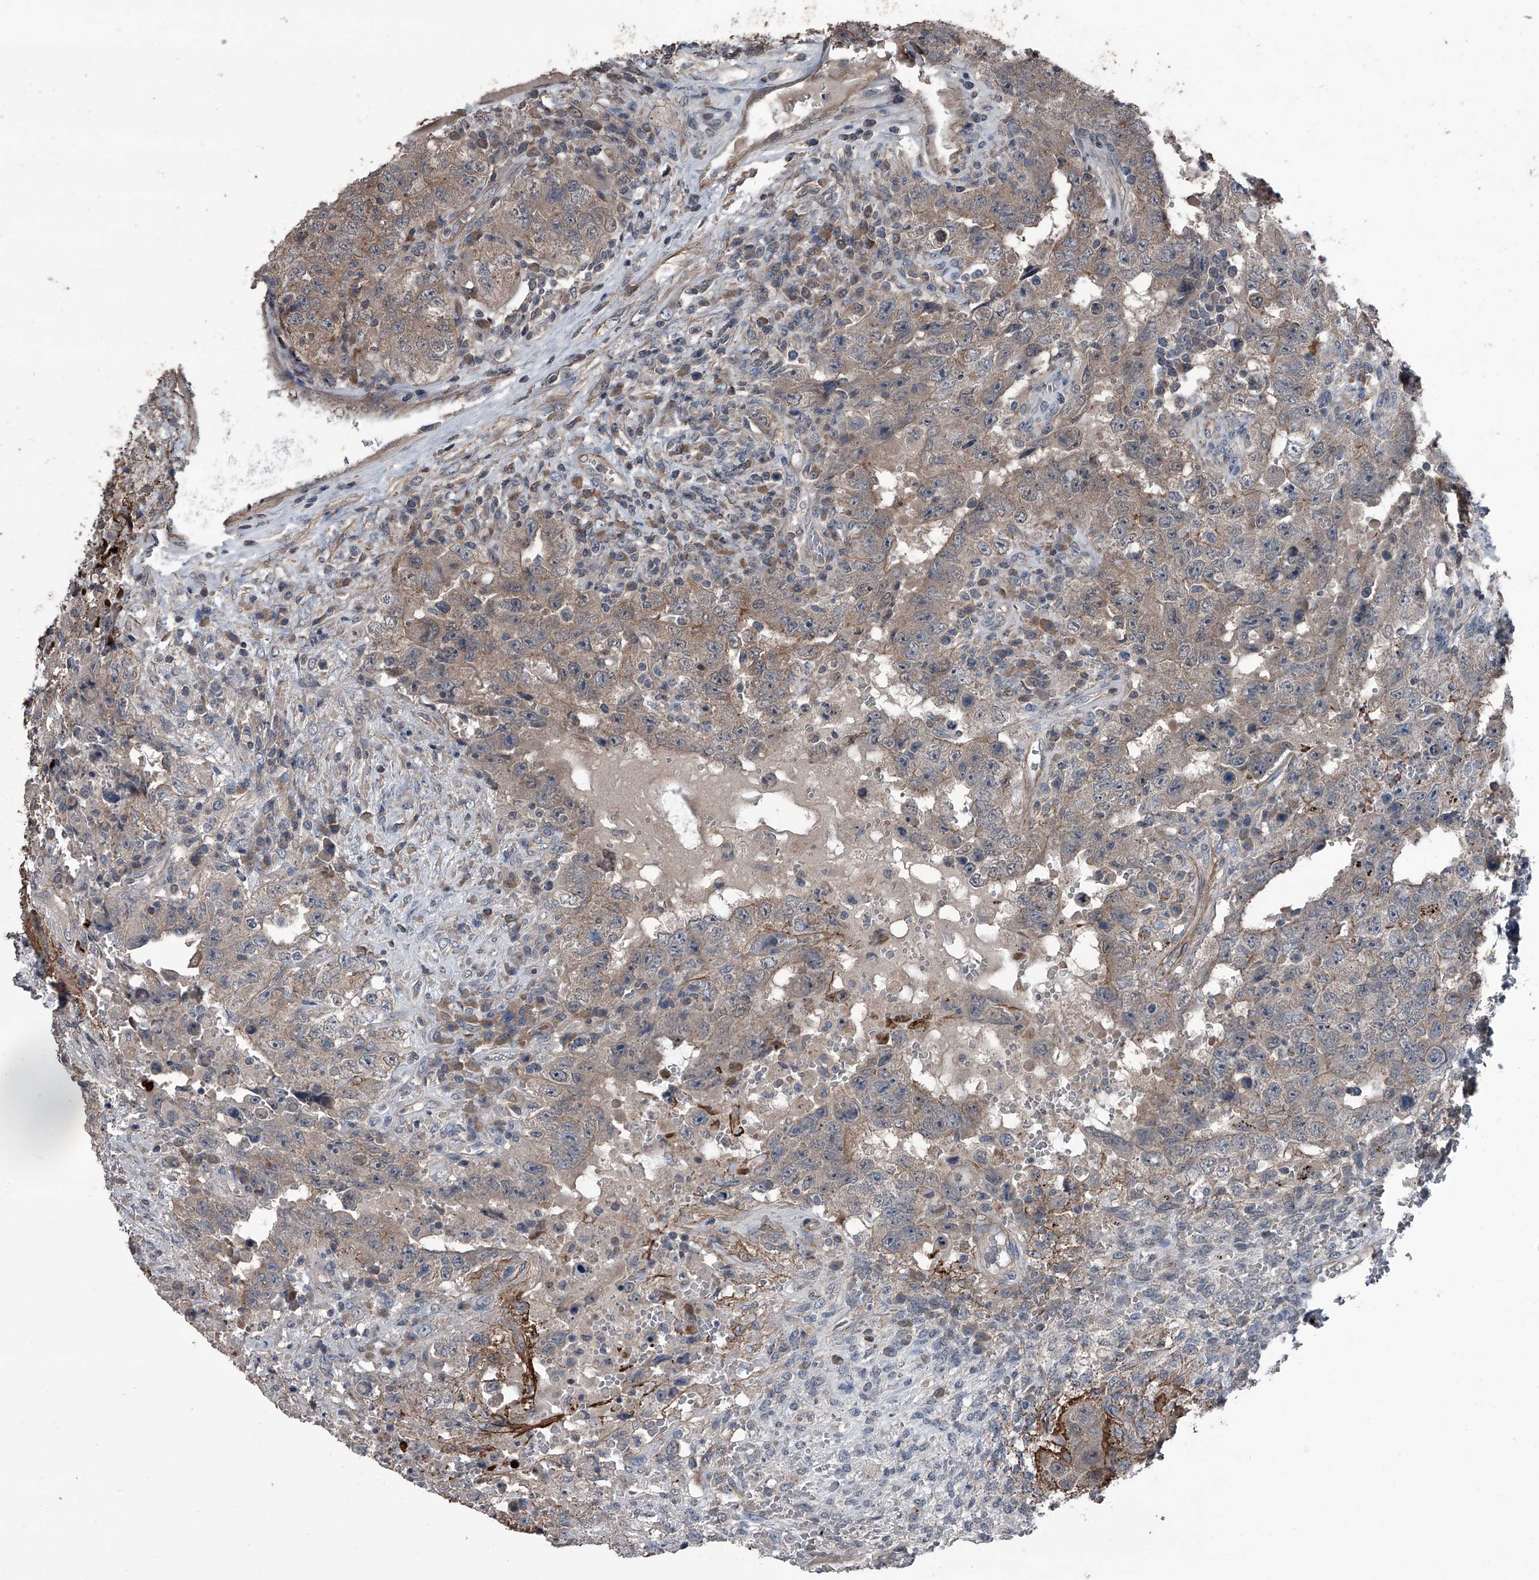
{"staining": {"intensity": "weak", "quantity": "25%-75%", "location": "cytoplasmic/membranous"}, "tissue": "testis cancer", "cell_type": "Tumor cells", "image_type": "cancer", "snomed": [{"axis": "morphology", "description": "Carcinoma, Embryonal, NOS"}, {"axis": "topography", "description": "Testis"}], "caption": "IHC micrograph of neoplastic tissue: testis cancer (embryonal carcinoma) stained using immunohistochemistry shows low levels of weak protein expression localized specifically in the cytoplasmic/membranous of tumor cells, appearing as a cytoplasmic/membranous brown color.", "gene": "OARD1", "patient": {"sex": "male", "age": 26}}